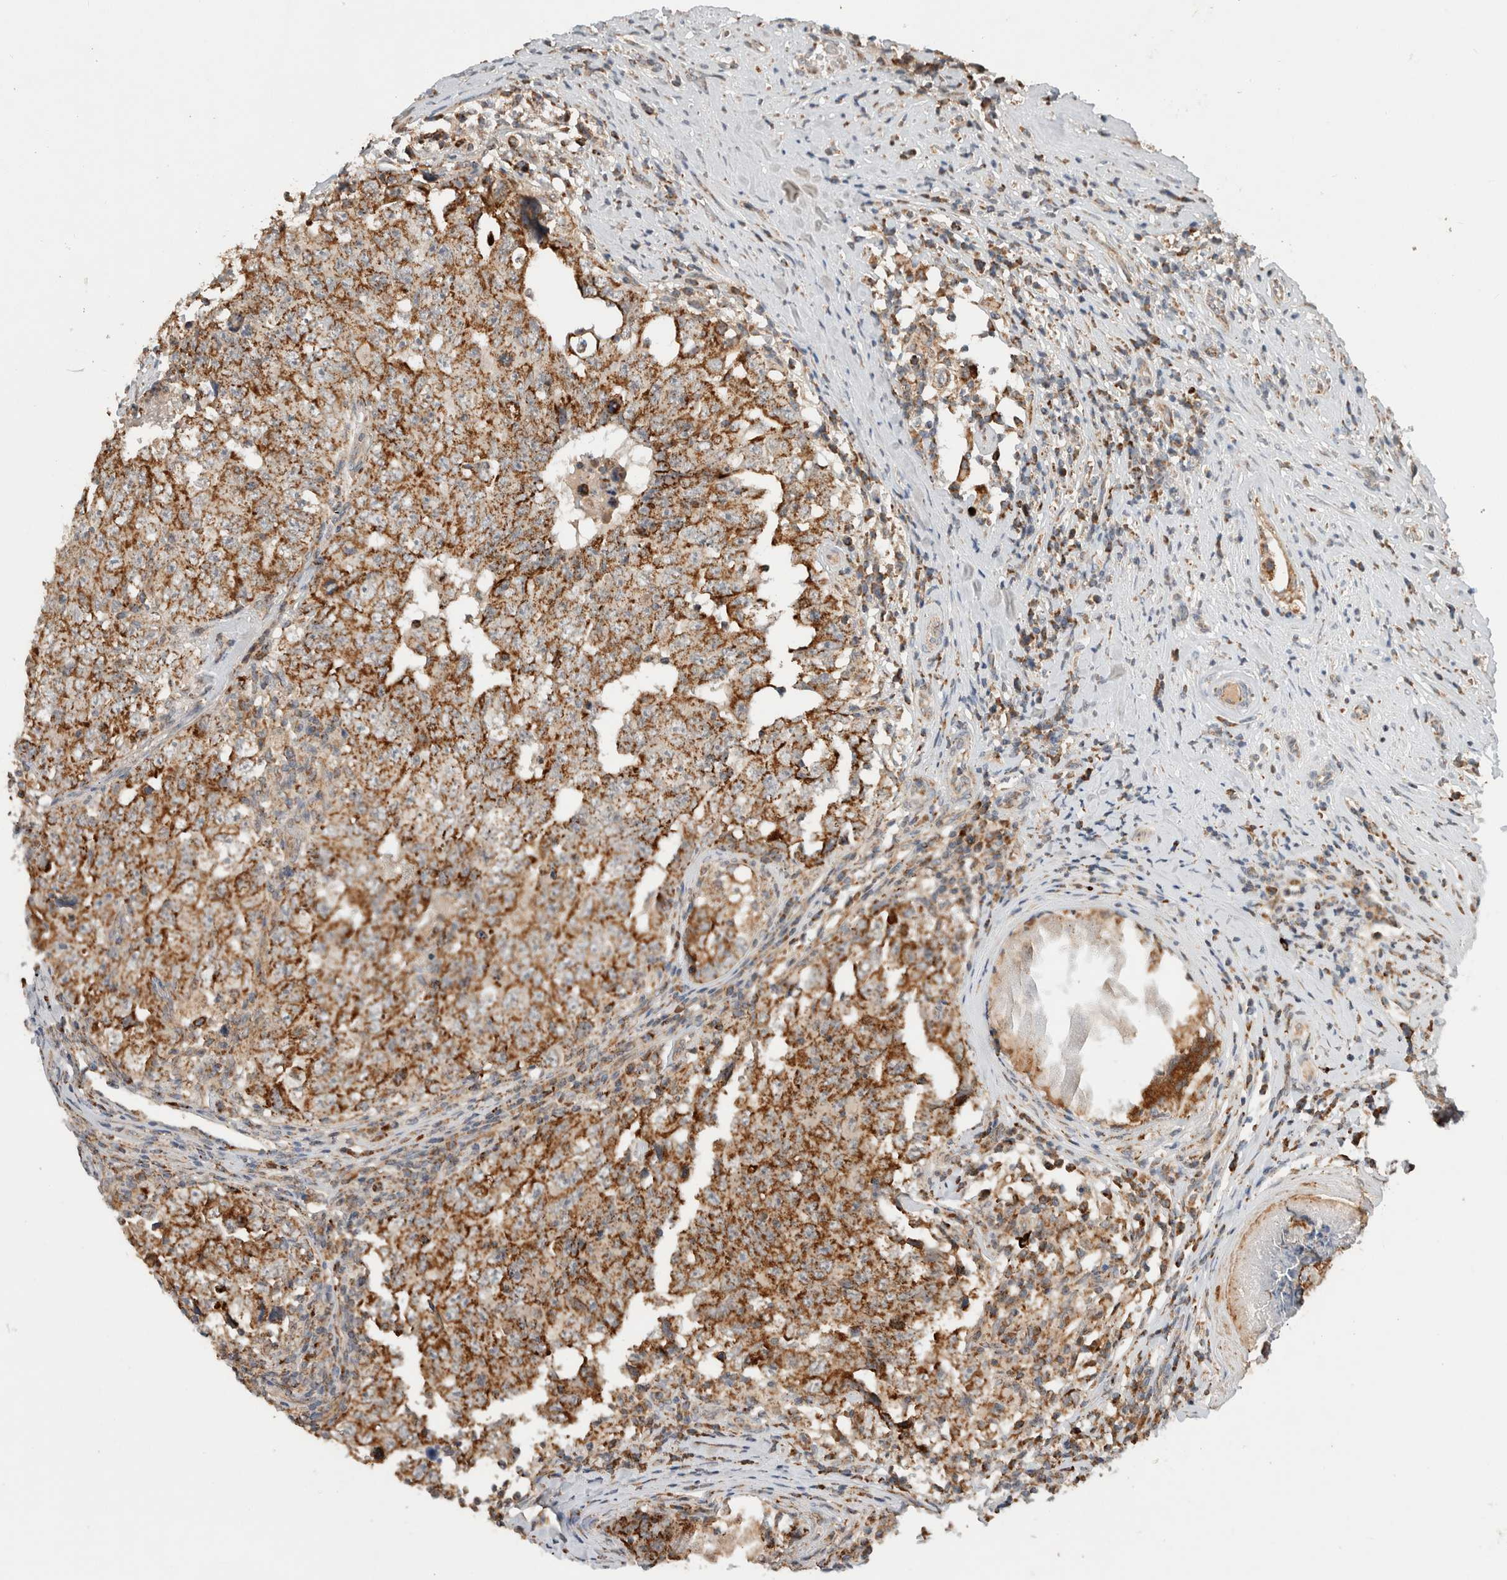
{"staining": {"intensity": "moderate", "quantity": ">75%", "location": "cytoplasmic/membranous"}, "tissue": "testis cancer", "cell_type": "Tumor cells", "image_type": "cancer", "snomed": [{"axis": "morphology", "description": "Carcinoma, Embryonal, NOS"}, {"axis": "topography", "description": "Testis"}], "caption": "DAB immunohistochemical staining of human embryonal carcinoma (testis) shows moderate cytoplasmic/membranous protein staining in about >75% of tumor cells. (brown staining indicates protein expression, while blue staining denotes nuclei).", "gene": "AMPD1", "patient": {"sex": "male", "age": 26}}